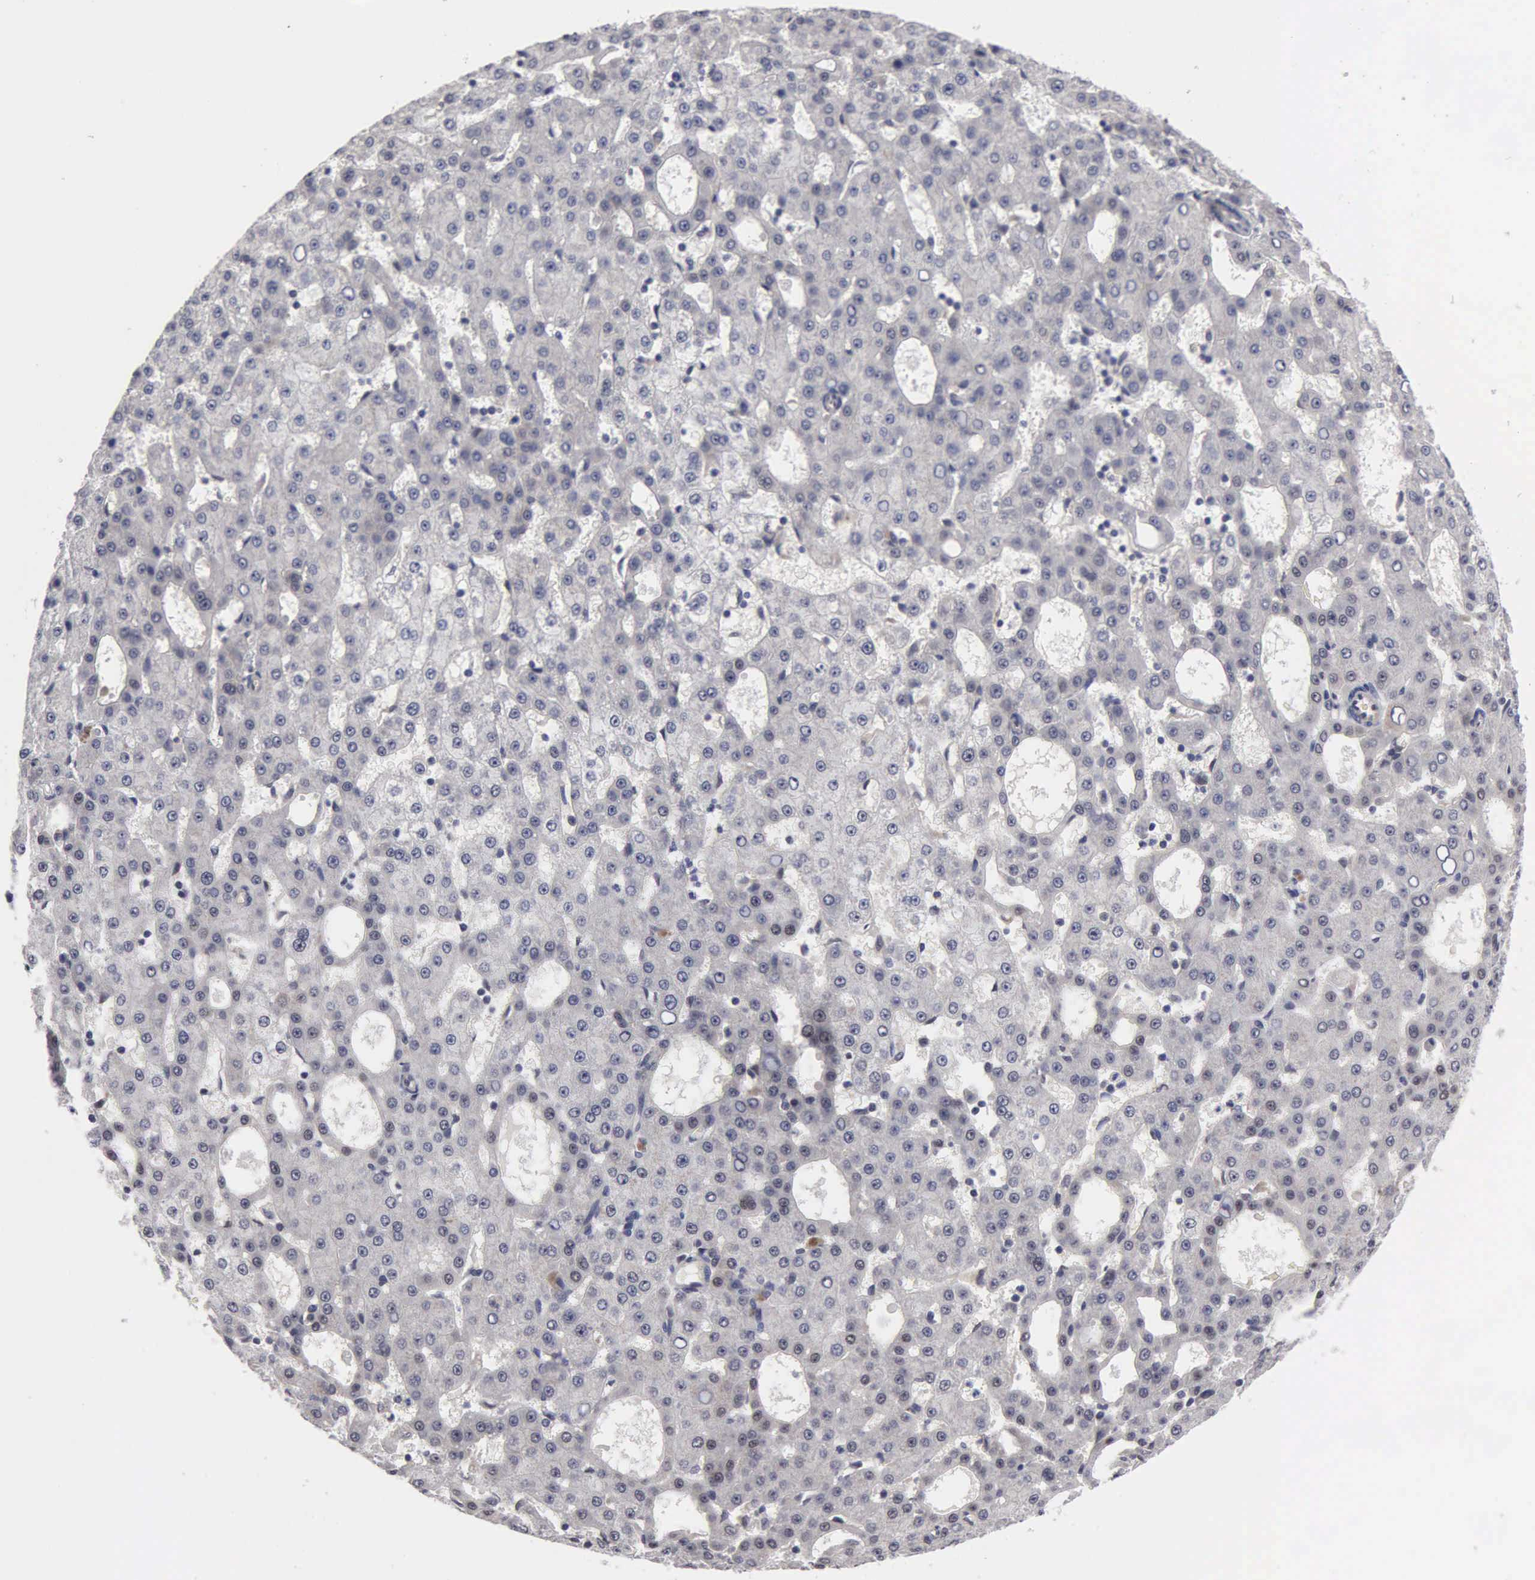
{"staining": {"intensity": "negative", "quantity": "none", "location": "none"}, "tissue": "liver cancer", "cell_type": "Tumor cells", "image_type": "cancer", "snomed": [{"axis": "morphology", "description": "Carcinoma, Hepatocellular, NOS"}, {"axis": "topography", "description": "Liver"}], "caption": "A high-resolution micrograph shows immunohistochemistry staining of liver hepatocellular carcinoma, which exhibits no significant staining in tumor cells. (DAB IHC, high magnification).", "gene": "ZBTB33", "patient": {"sex": "male", "age": 47}}